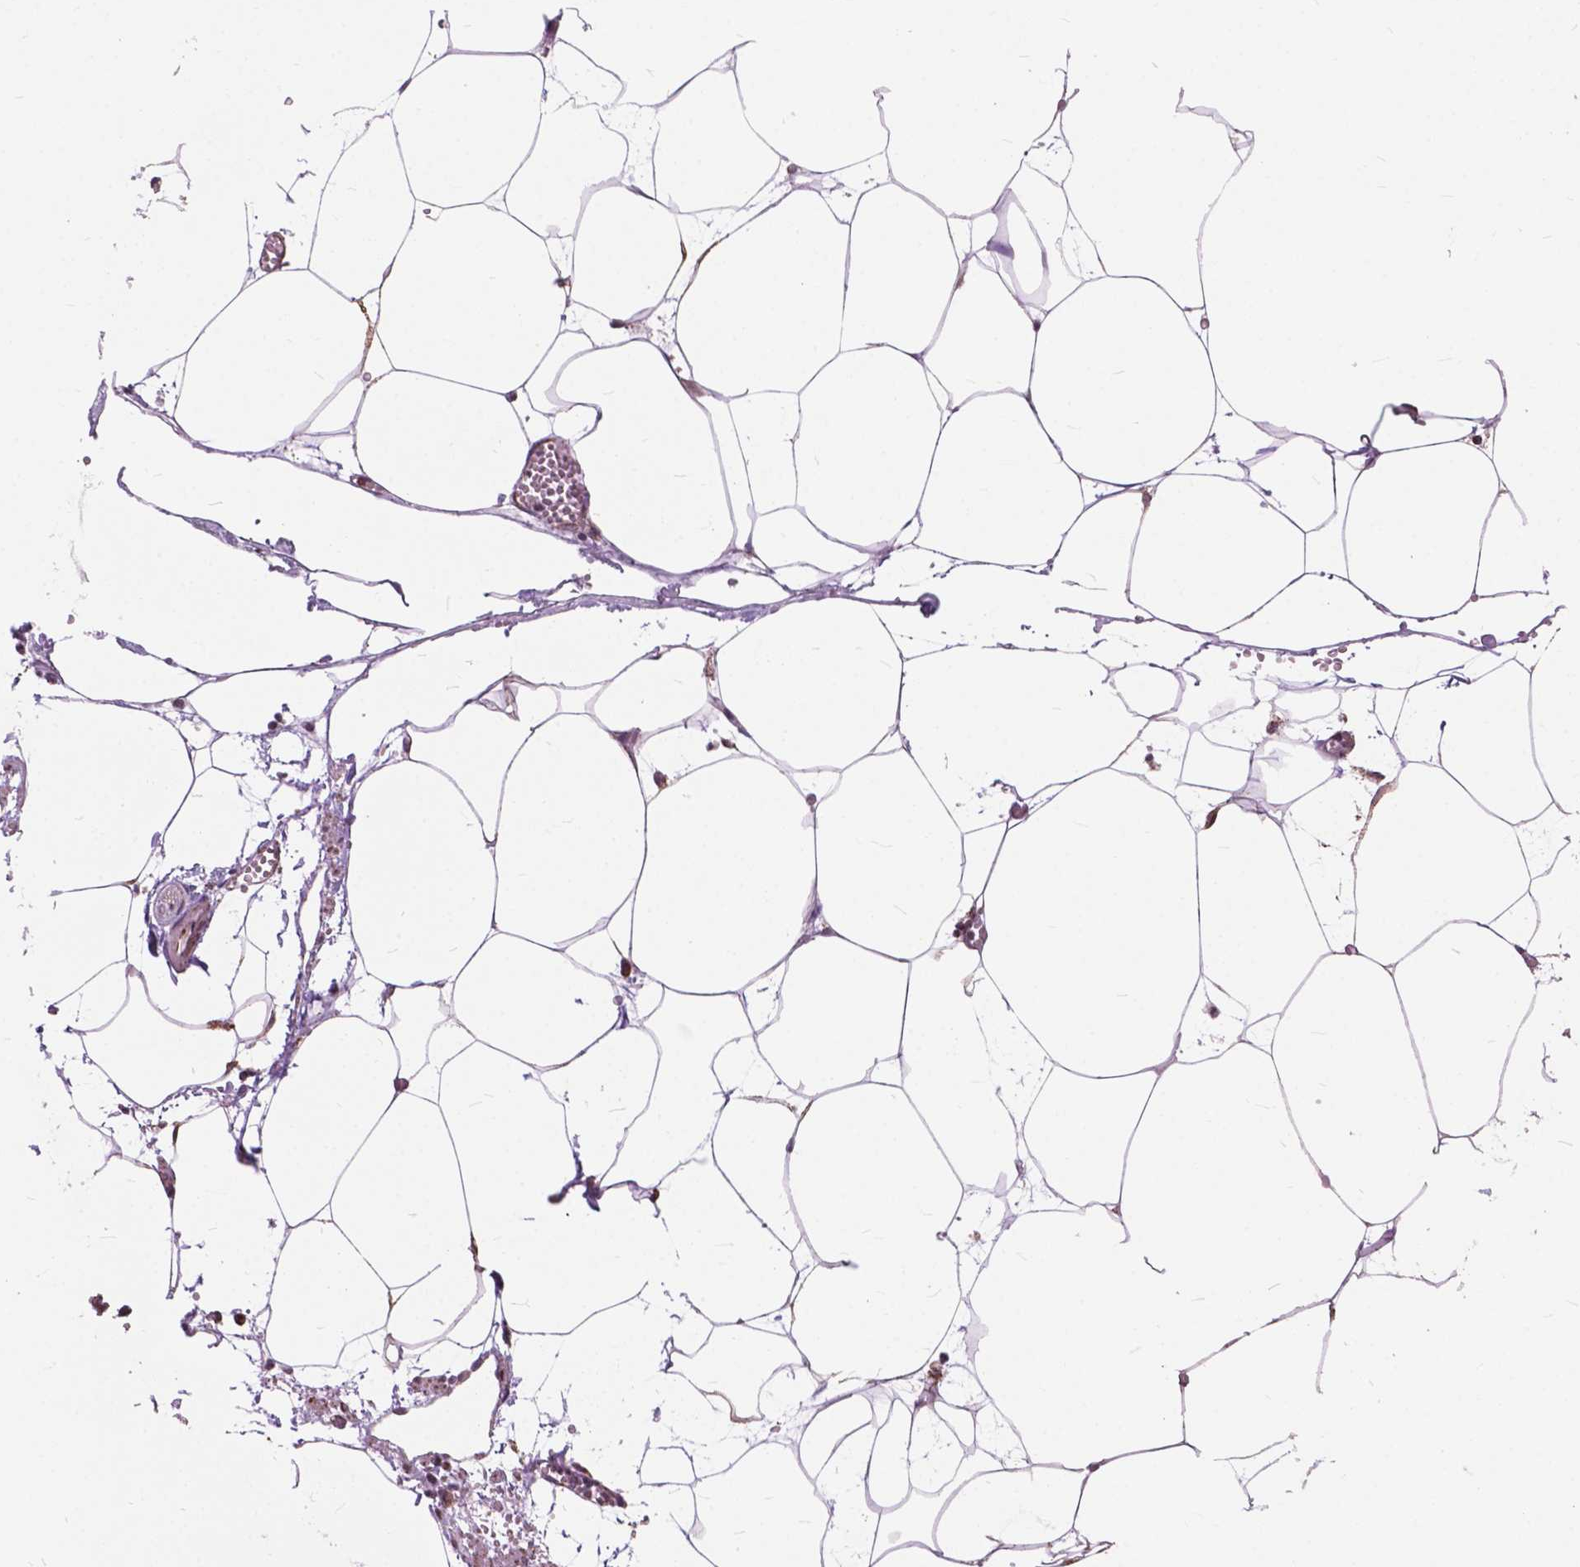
{"staining": {"intensity": "weak", "quantity": "25%-75%", "location": "cytoplasmic/membranous"}, "tissue": "adipose tissue", "cell_type": "Adipocytes", "image_type": "normal", "snomed": [{"axis": "morphology", "description": "Normal tissue, NOS"}, {"axis": "topography", "description": "Adipose tissue"}, {"axis": "topography", "description": "Pancreas"}, {"axis": "topography", "description": "Peripheral nerve tissue"}], "caption": "An immunohistochemistry (IHC) micrograph of unremarkable tissue is shown. Protein staining in brown labels weak cytoplasmic/membranous positivity in adipose tissue within adipocytes.", "gene": "SCOC", "patient": {"sex": "female", "age": 58}}